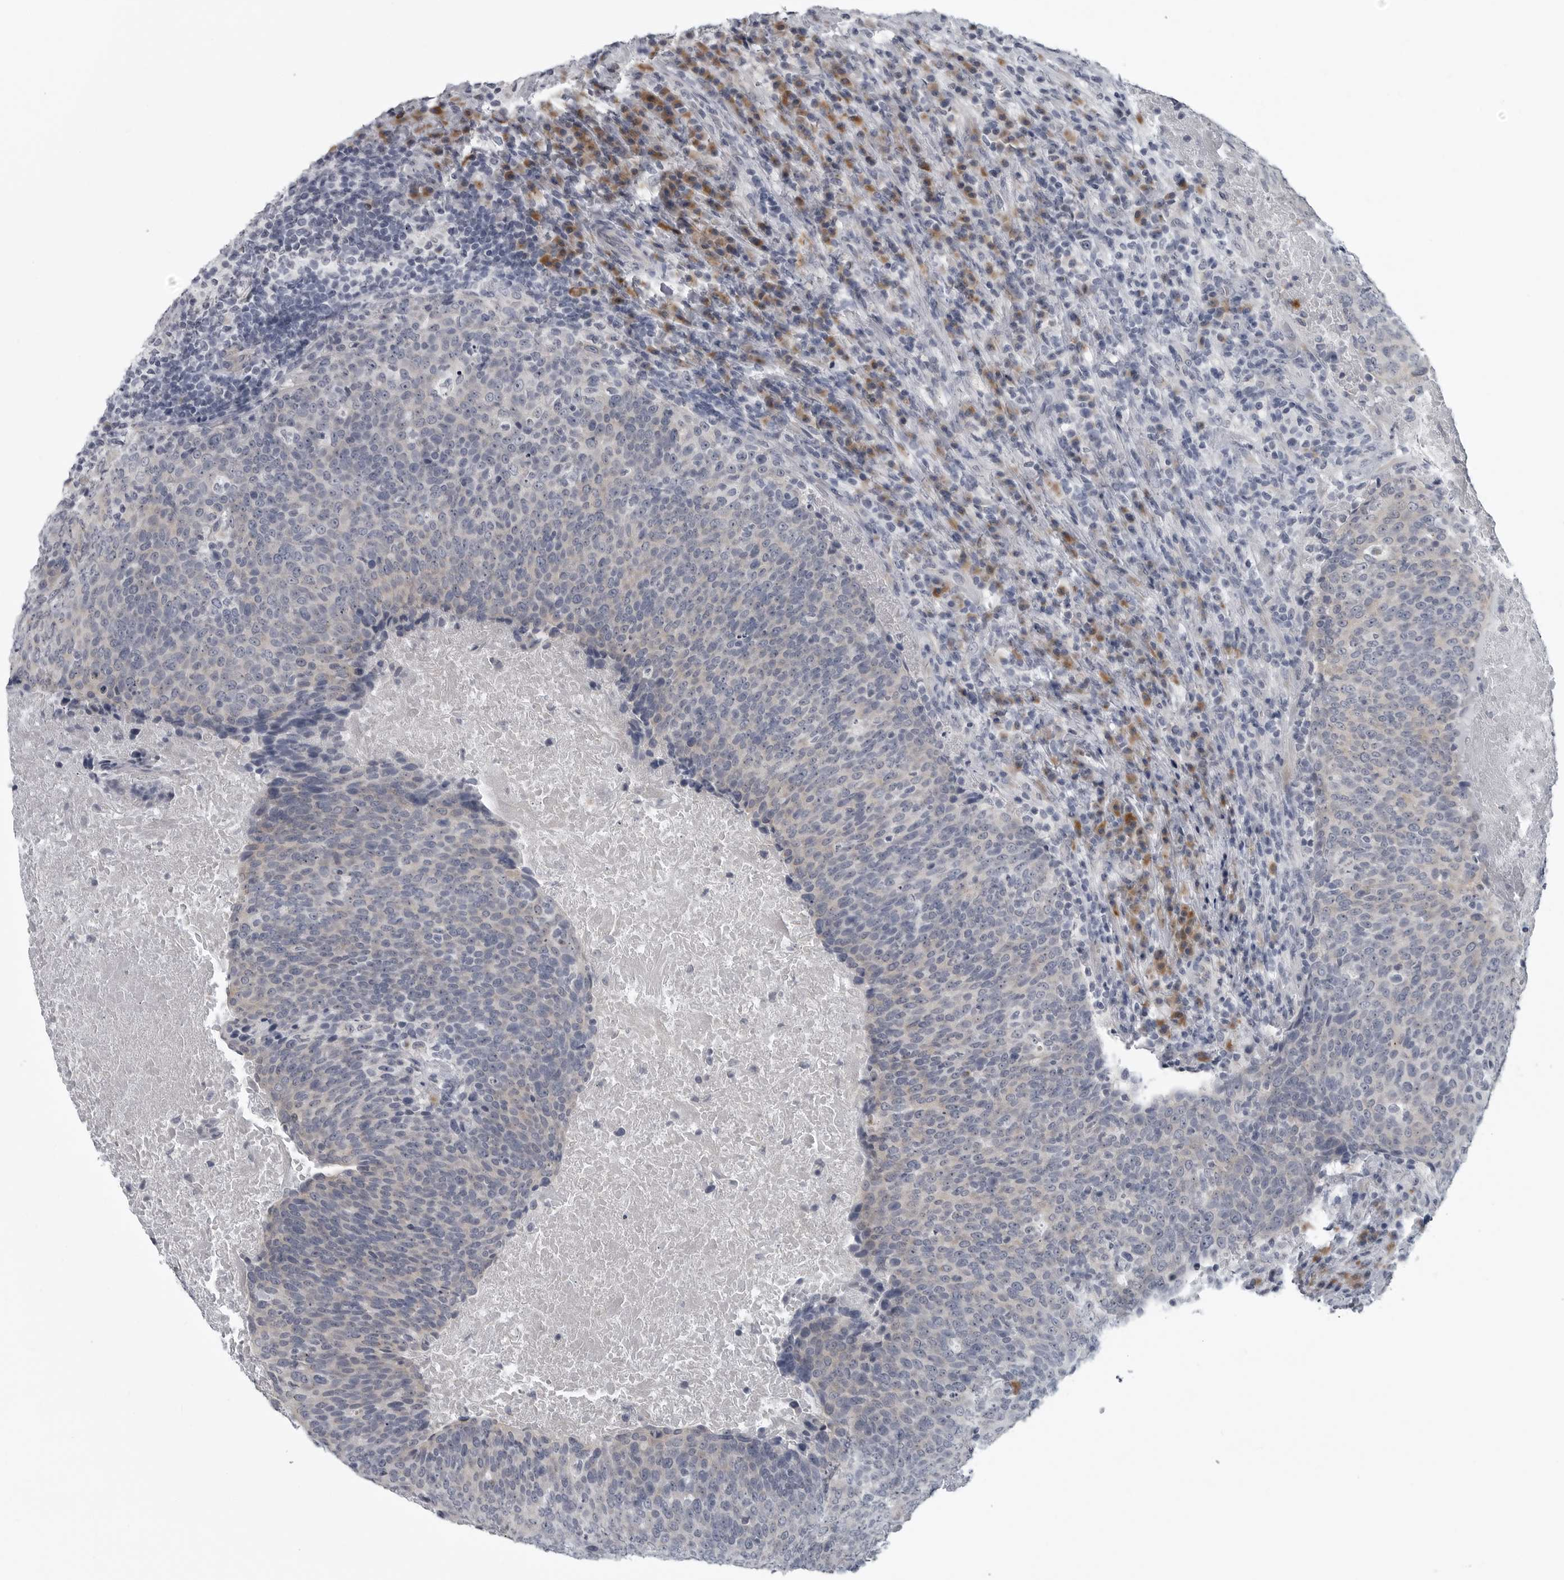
{"staining": {"intensity": "negative", "quantity": "none", "location": "none"}, "tissue": "head and neck cancer", "cell_type": "Tumor cells", "image_type": "cancer", "snomed": [{"axis": "morphology", "description": "Squamous cell carcinoma, NOS"}, {"axis": "morphology", "description": "Squamous cell carcinoma, metastatic, NOS"}, {"axis": "topography", "description": "Lymph node"}, {"axis": "topography", "description": "Head-Neck"}], "caption": "IHC of human head and neck metastatic squamous cell carcinoma displays no expression in tumor cells. The staining is performed using DAB brown chromogen with nuclei counter-stained in using hematoxylin.", "gene": "MYOC", "patient": {"sex": "male", "age": 62}}